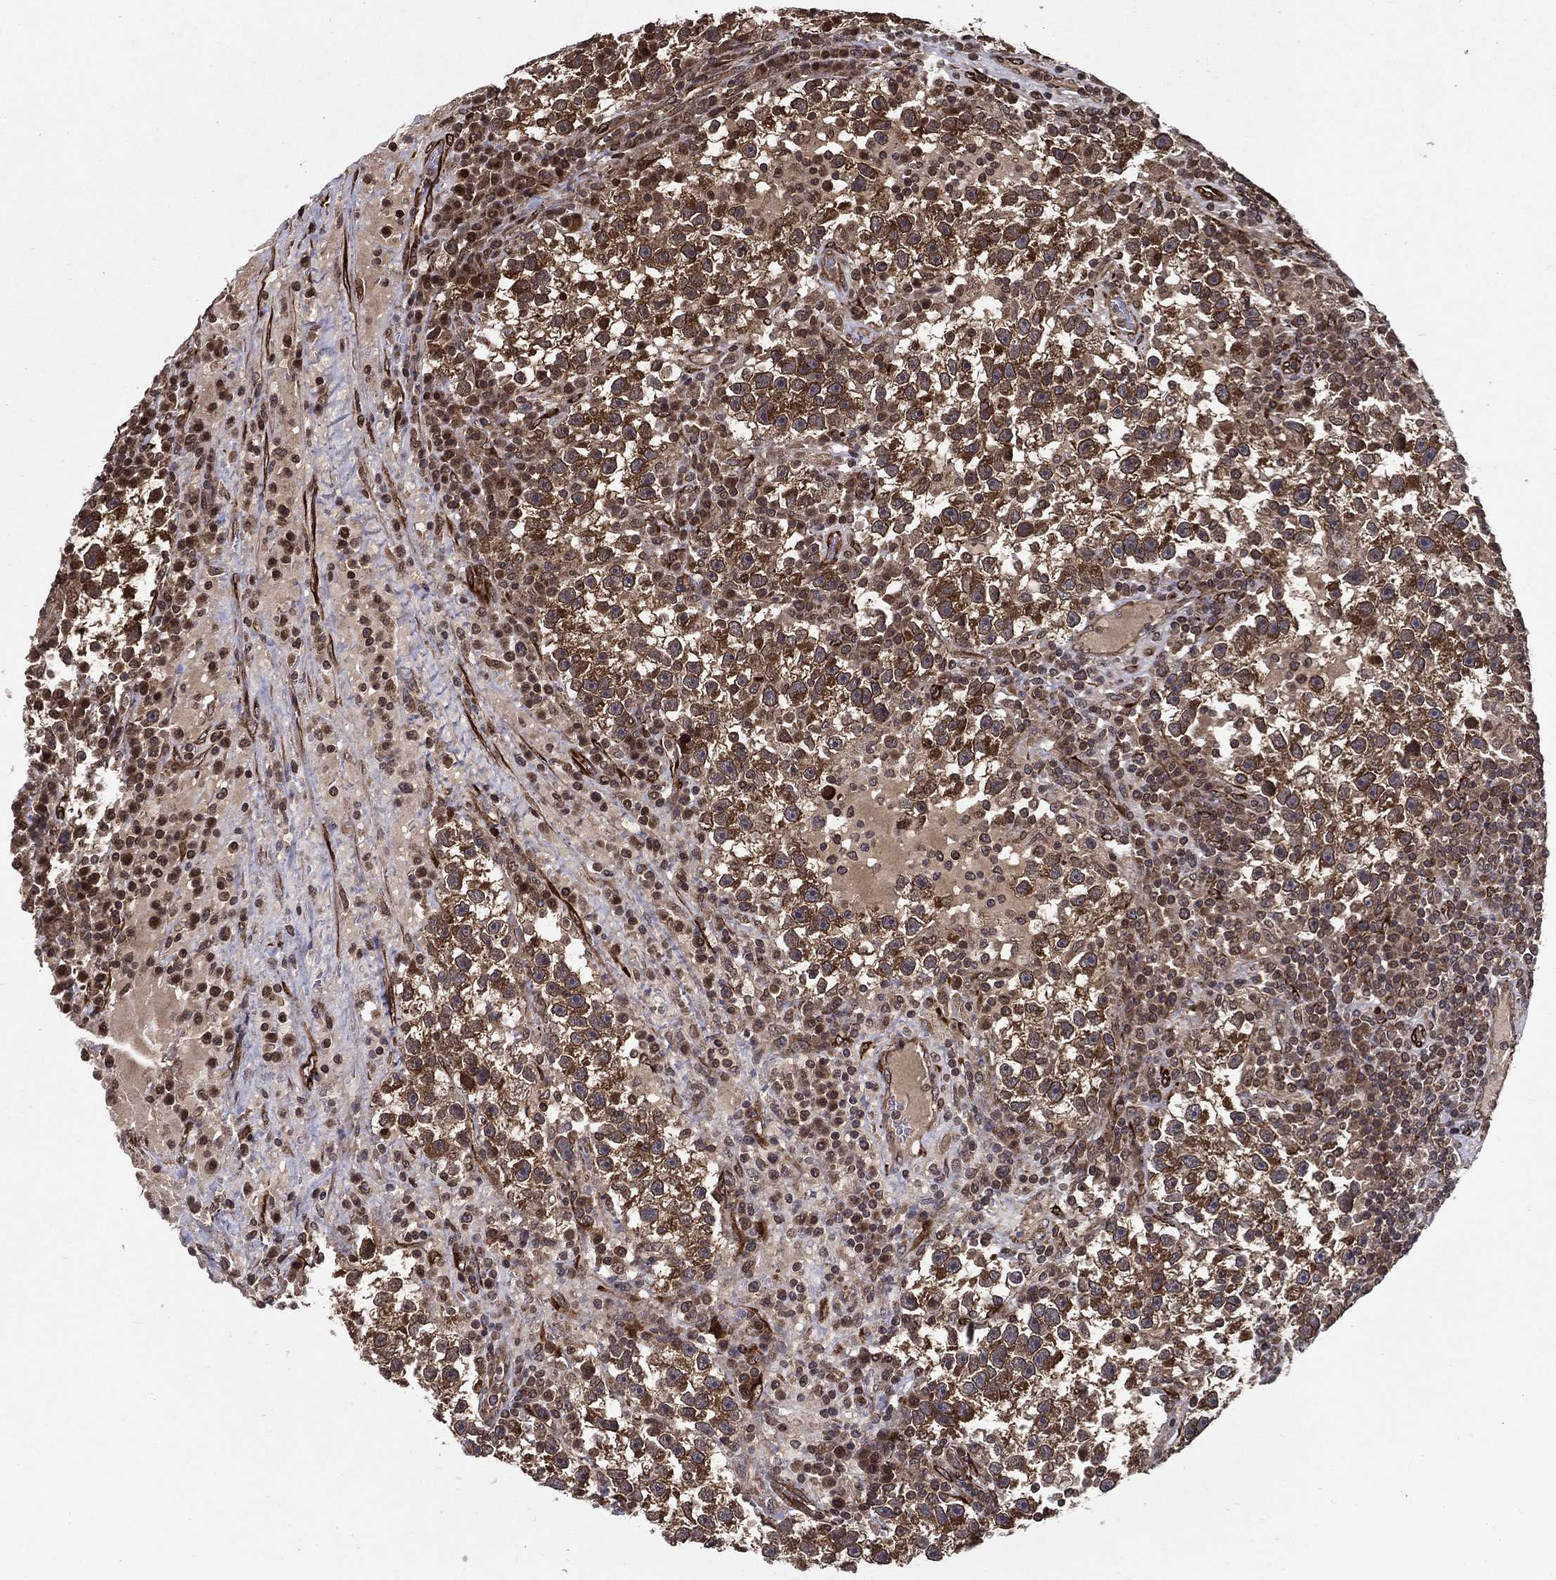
{"staining": {"intensity": "strong", "quantity": ">75%", "location": "cytoplasmic/membranous"}, "tissue": "testis cancer", "cell_type": "Tumor cells", "image_type": "cancer", "snomed": [{"axis": "morphology", "description": "Seminoma, NOS"}, {"axis": "topography", "description": "Testis"}], "caption": "Human testis seminoma stained for a protein (brown) exhibits strong cytoplasmic/membranous positive positivity in approximately >75% of tumor cells.", "gene": "CERS2", "patient": {"sex": "male", "age": 47}}